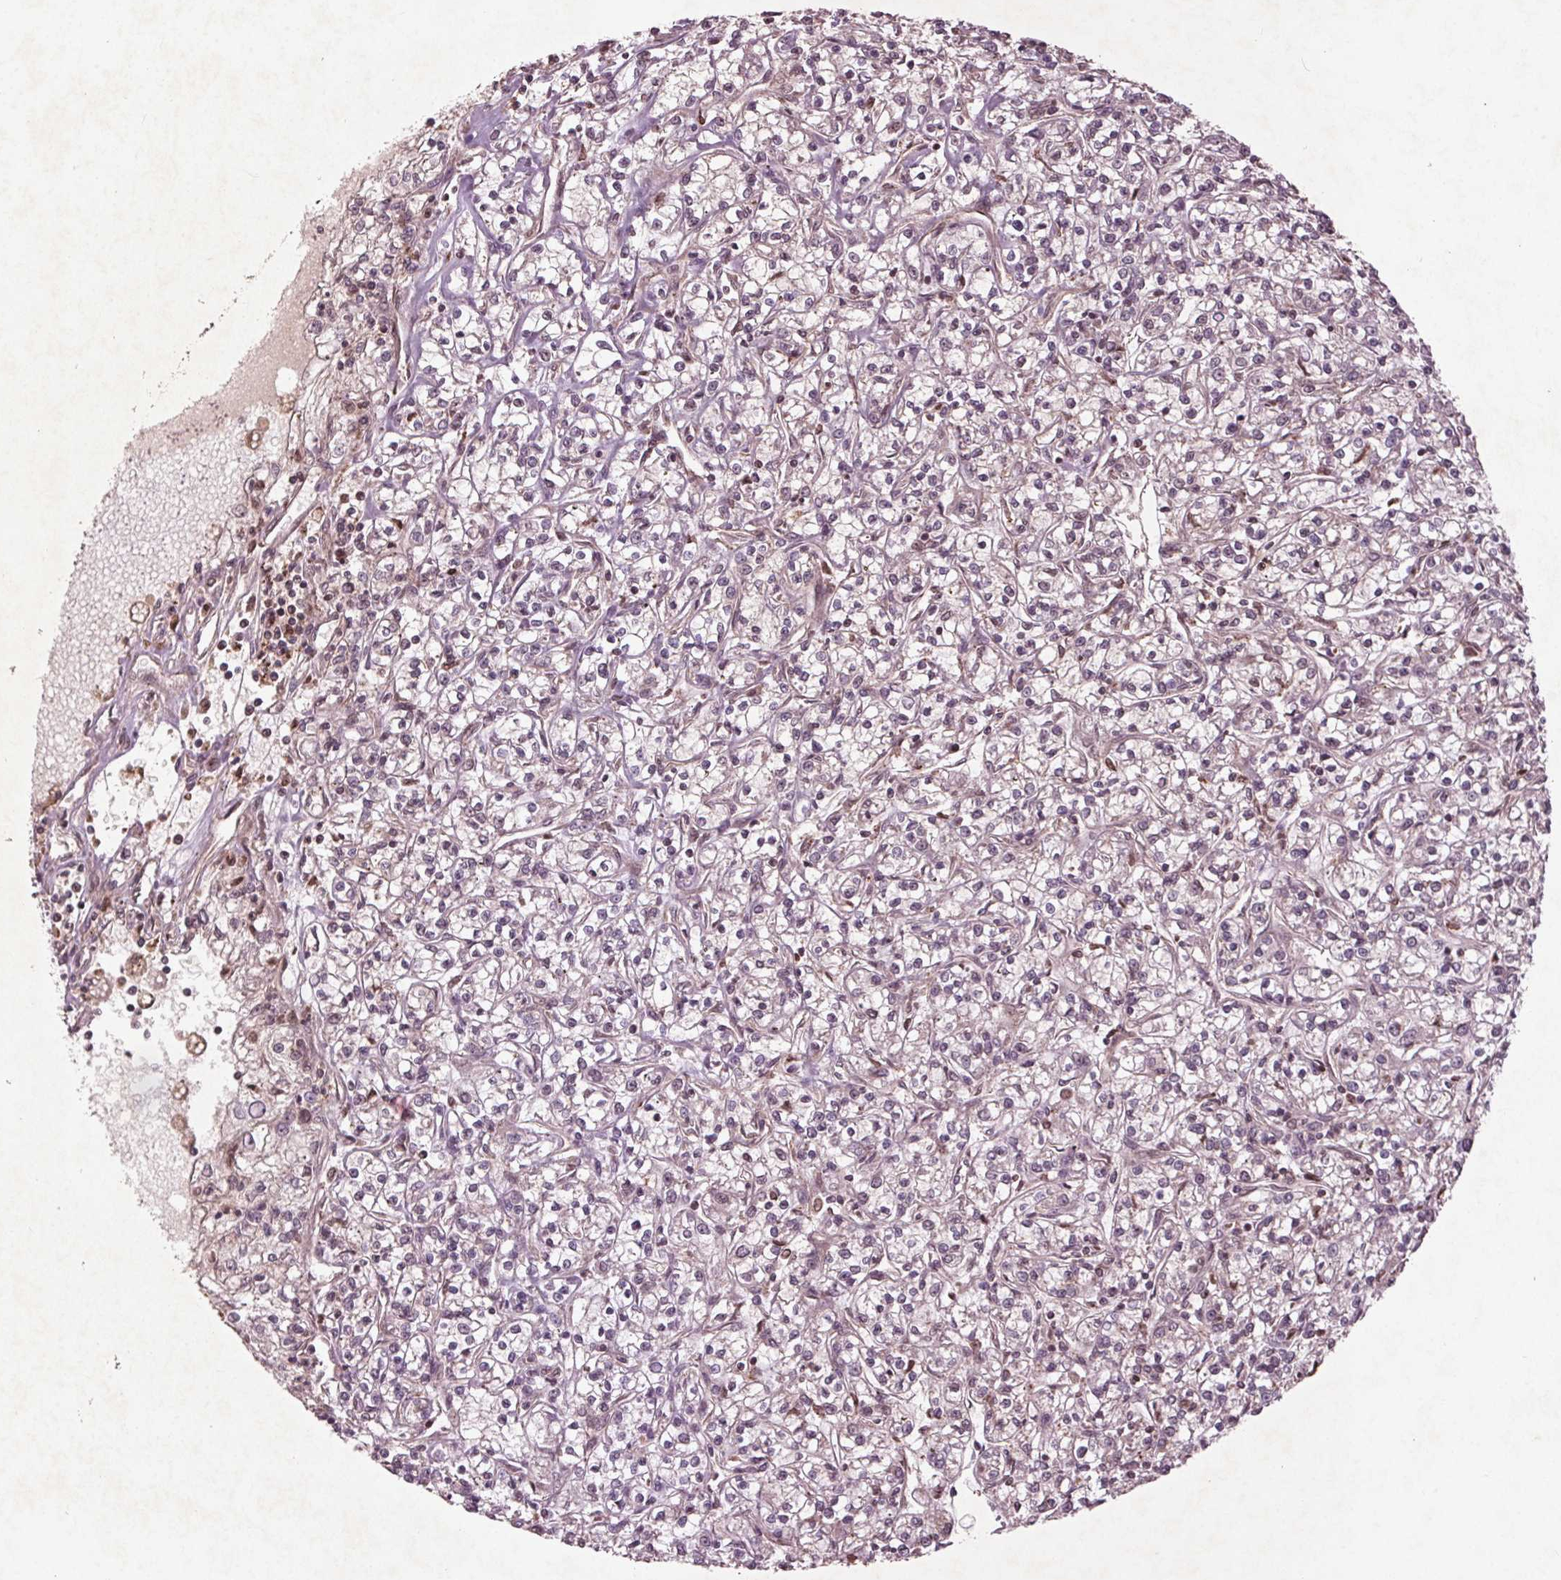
{"staining": {"intensity": "moderate", "quantity": "<25%", "location": "nuclear"}, "tissue": "renal cancer", "cell_type": "Tumor cells", "image_type": "cancer", "snomed": [{"axis": "morphology", "description": "Adenocarcinoma, NOS"}, {"axis": "topography", "description": "Kidney"}], "caption": "DAB immunohistochemical staining of renal adenocarcinoma reveals moderate nuclear protein staining in about <25% of tumor cells.", "gene": "CDKL4", "patient": {"sex": "female", "age": 59}}